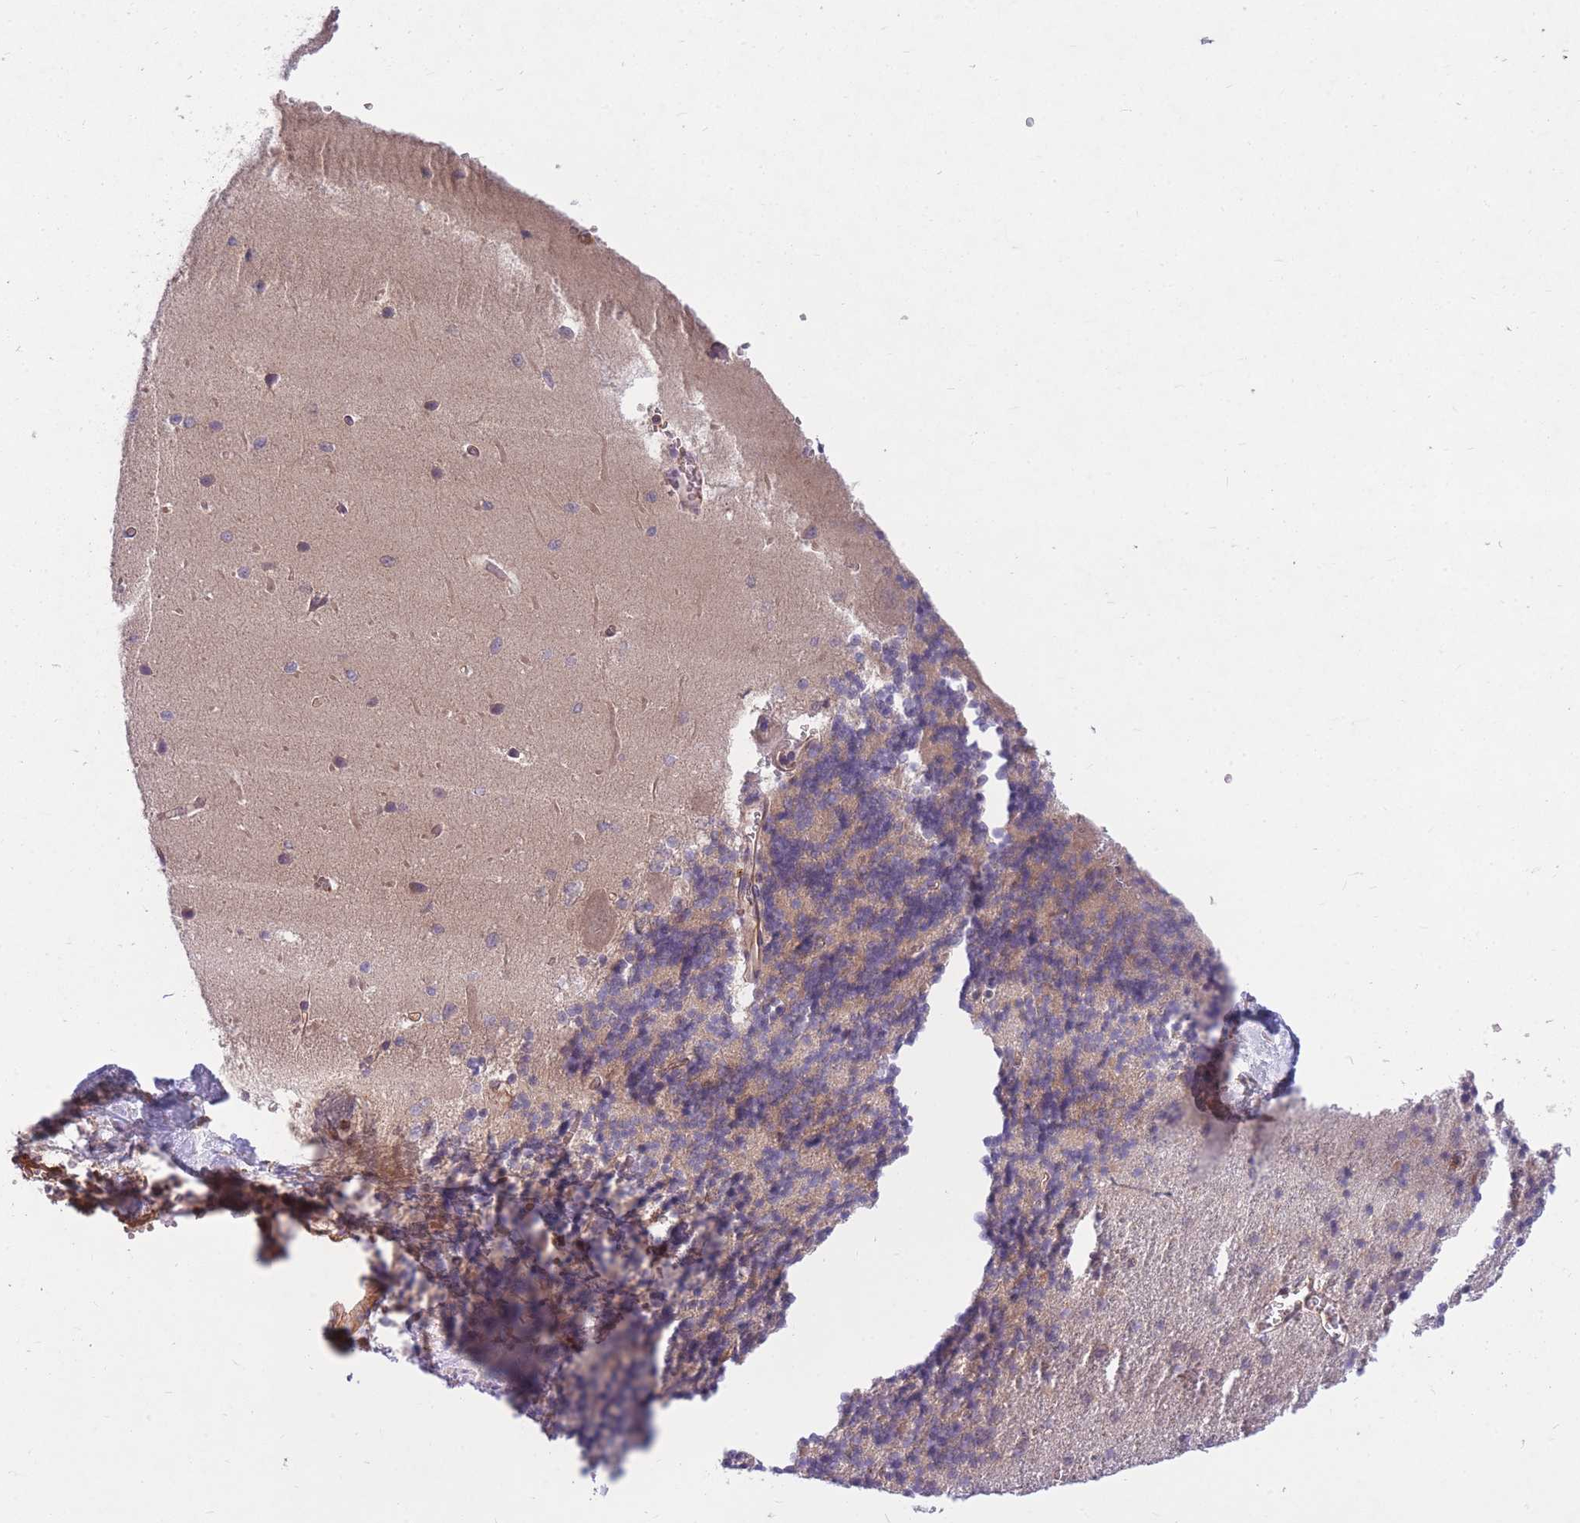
{"staining": {"intensity": "weak", "quantity": "25%-75%", "location": "cytoplasmic/membranous"}, "tissue": "cerebellum", "cell_type": "Cells in granular layer", "image_type": "normal", "snomed": [{"axis": "morphology", "description": "Normal tissue, NOS"}, {"axis": "topography", "description": "Cerebellum"}], "caption": "High-magnification brightfield microscopy of normal cerebellum stained with DAB (brown) and counterstained with hematoxylin (blue). cells in granular layer exhibit weak cytoplasmic/membranous positivity is appreciated in about25%-75% of cells.", "gene": "GGA1", "patient": {"sex": "male", "age": 37}}